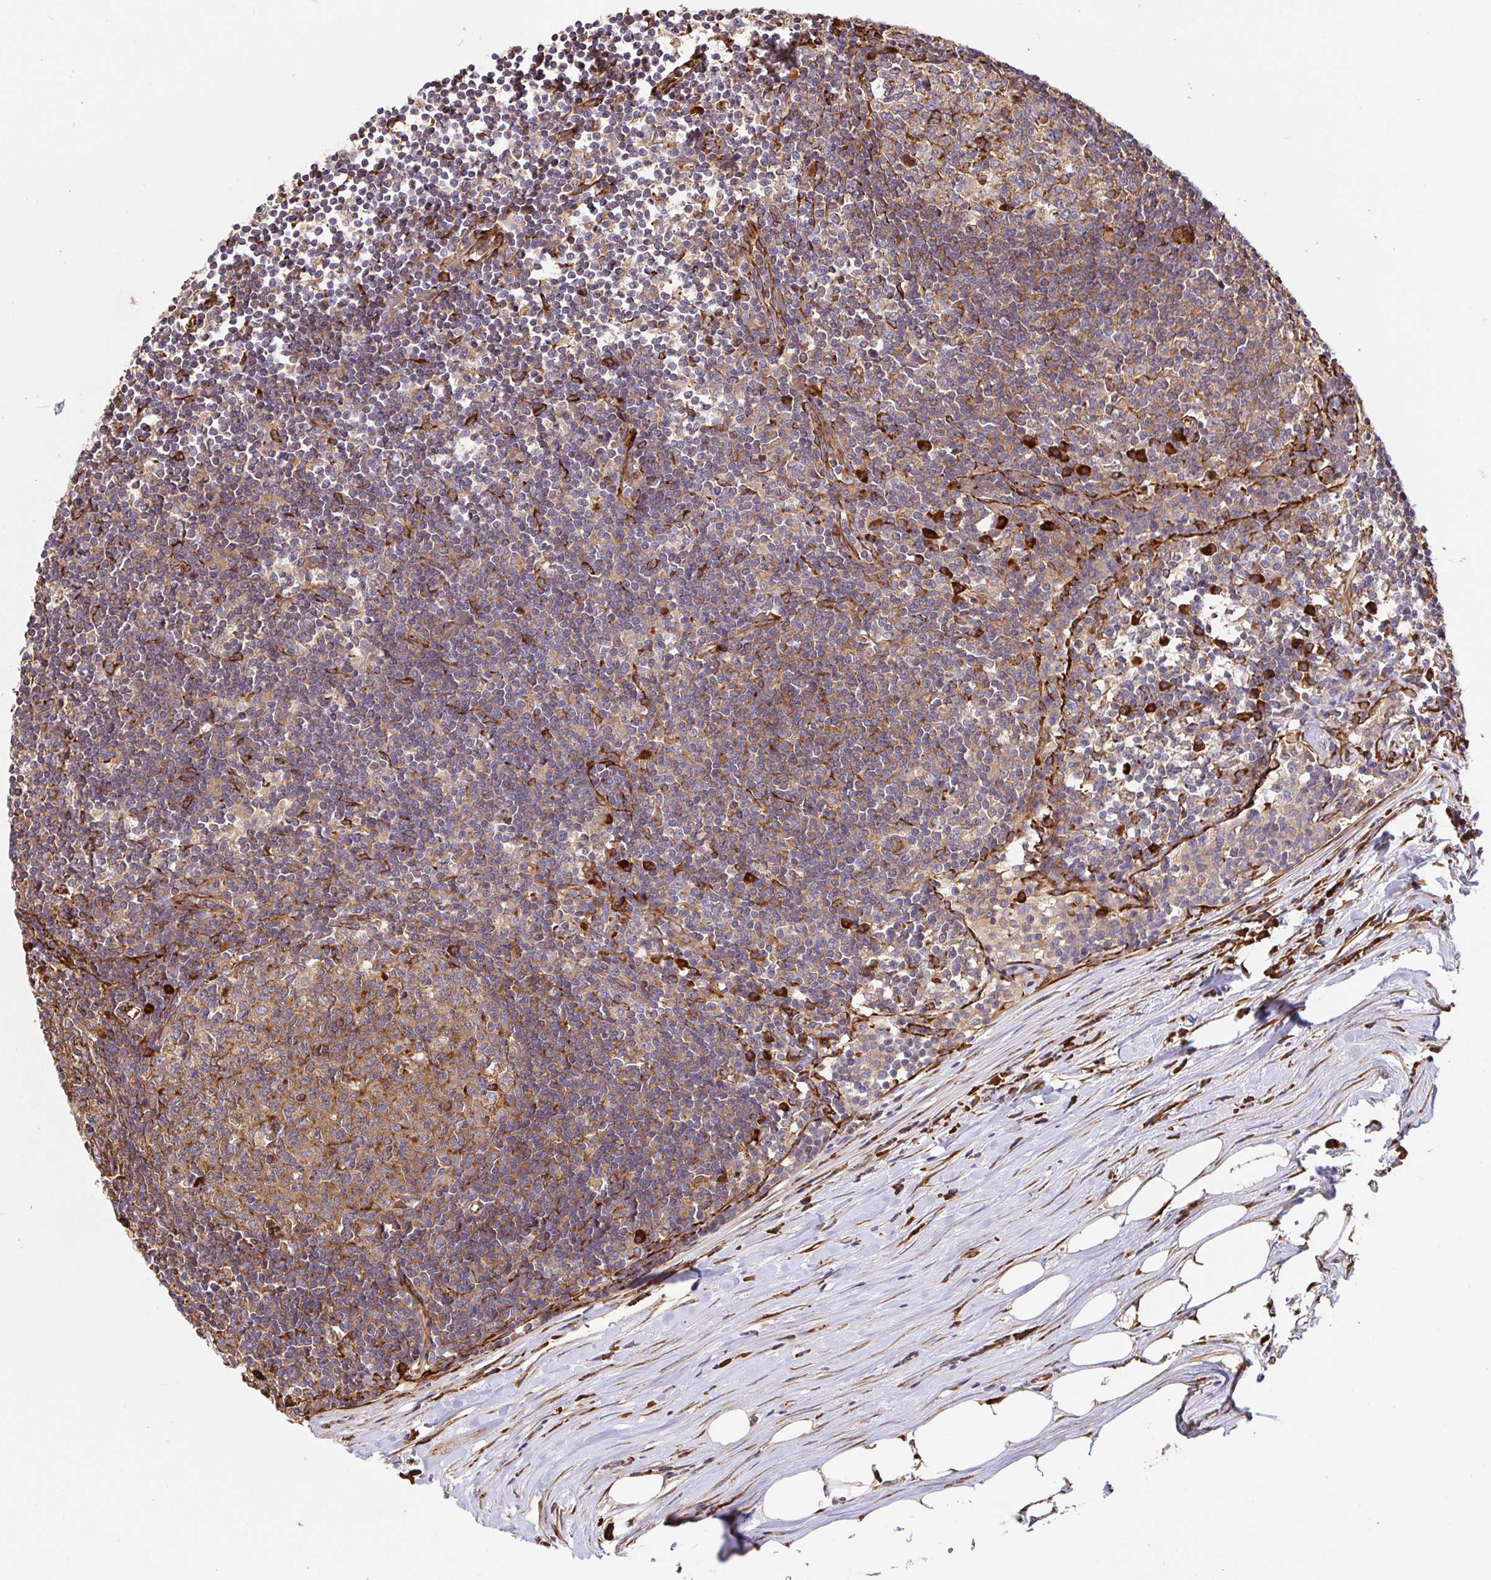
{"staining": {"intensity": "moderate", "quantity": ">75%", "location": "cytoplasmic/membranous"}, "tissue": "lymph node", "cell_type": "Germinal center cells", "image_type": "normal", "snomed": [{"axis": "morphology", "description": "Normal tissue, NOS"}, {"axis": "topography", "description": "Lymph node"}], "caption": "A high-resolution photomicrograph shows IHC staining of benign lymph node, which shows moderate cytoplasmic/membranous positivity in approximately >75% of germinal center cells. The protein of interest is shown in brown color, while the nuclei are stained blue.", "gene": "MAOA", "patient": {"sex": "male", "age": 67}}